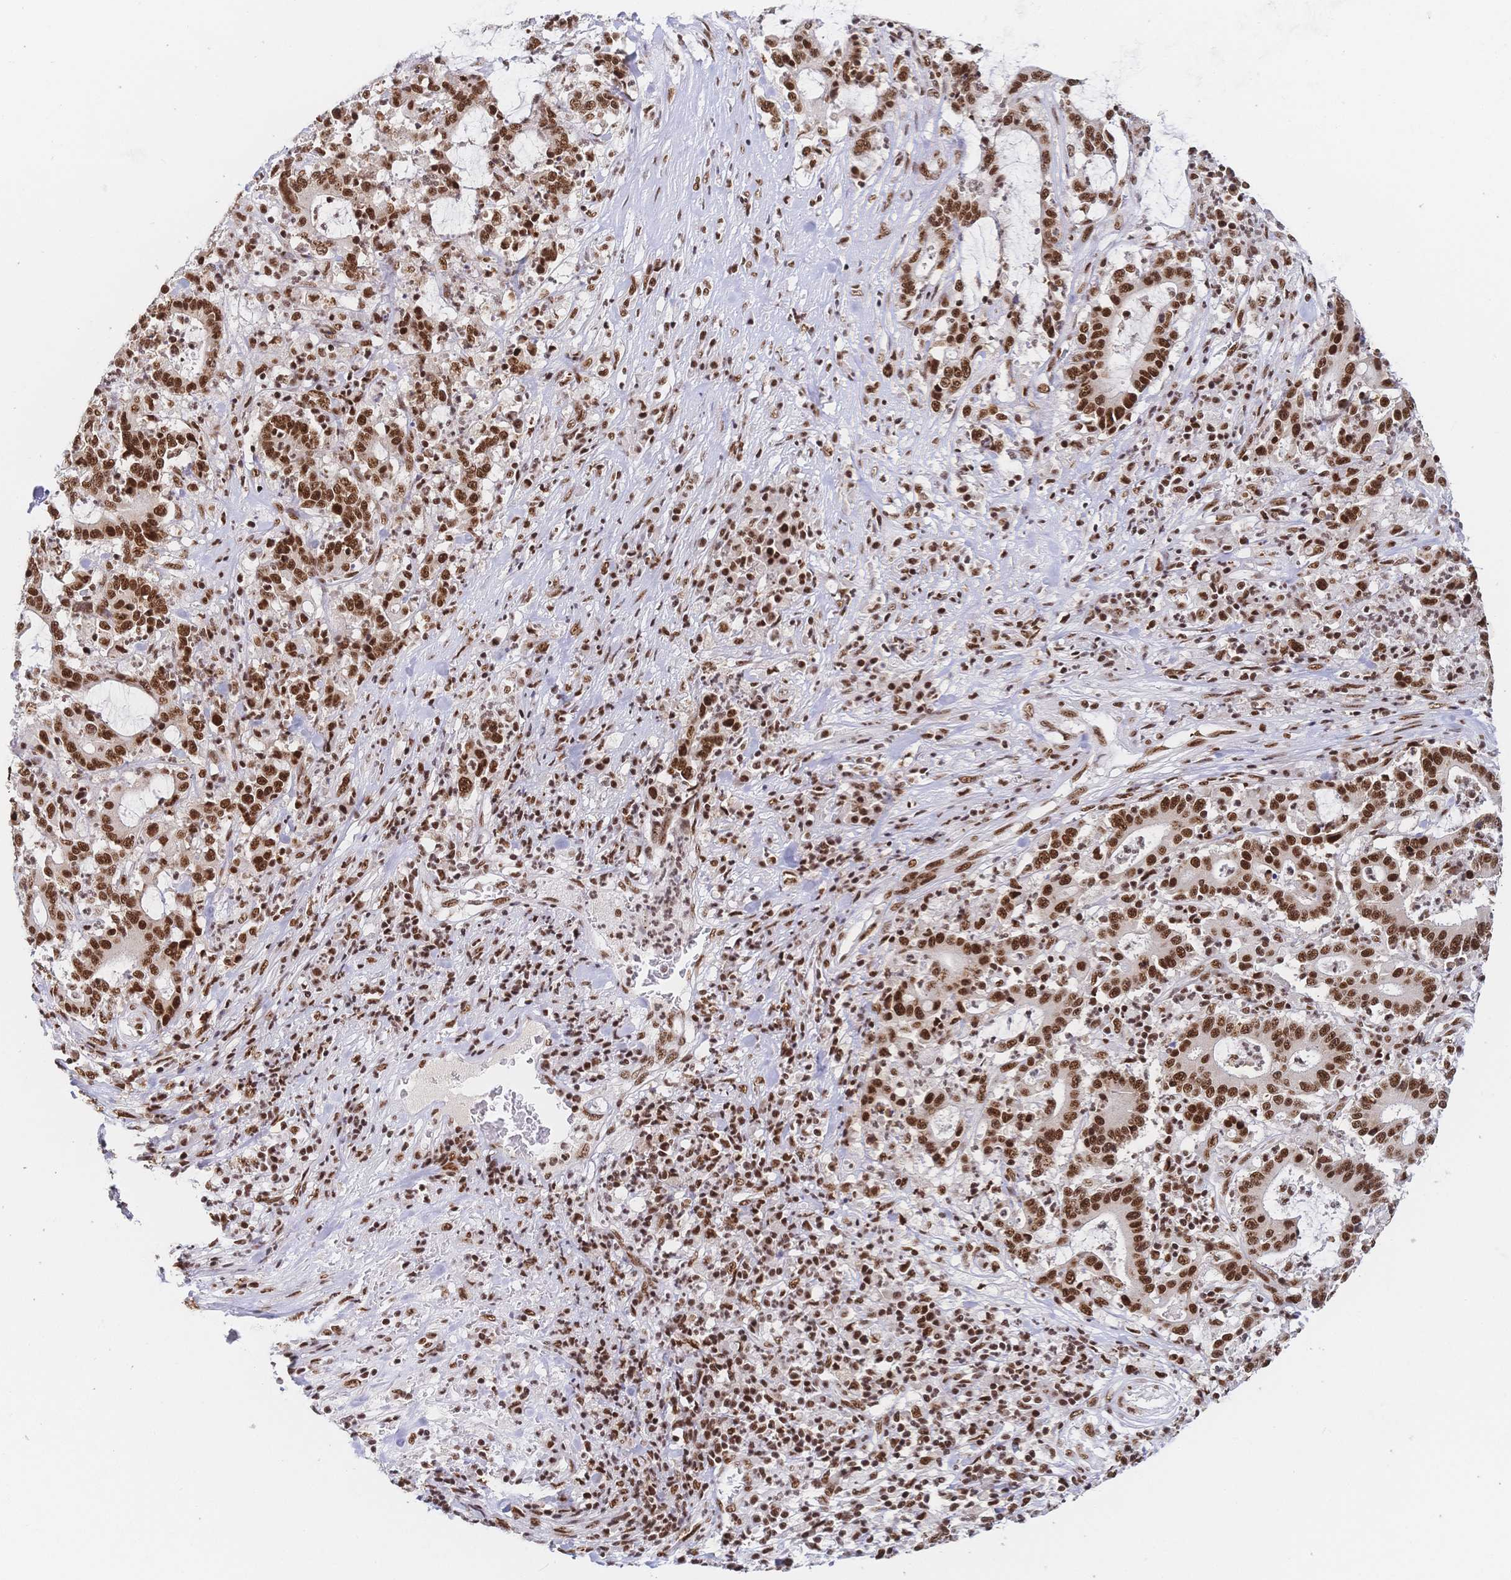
{"staining": {"intensity": "strong", "quantity": ">75%", "location": "nuclear"}, "tissue": "stomach cancer", "cell_type": "Tumor cells", "image_type": "cancer", "snomed": [{"axis": "morphology", "description": "Adenocarcinoma, NOS"}, {"axis": "topography", "description": "Stomach, upper"}], "caption": "The photomicrograph displays immunohistochemical staining of stomach adenocarcinoma. There is strong nuclear staining is appreciated in approximately >75% of tumor cells. Nuclei are stained in blue.", "gene": "SRSF1", "patient": {"sex": "male", "age": 68}}